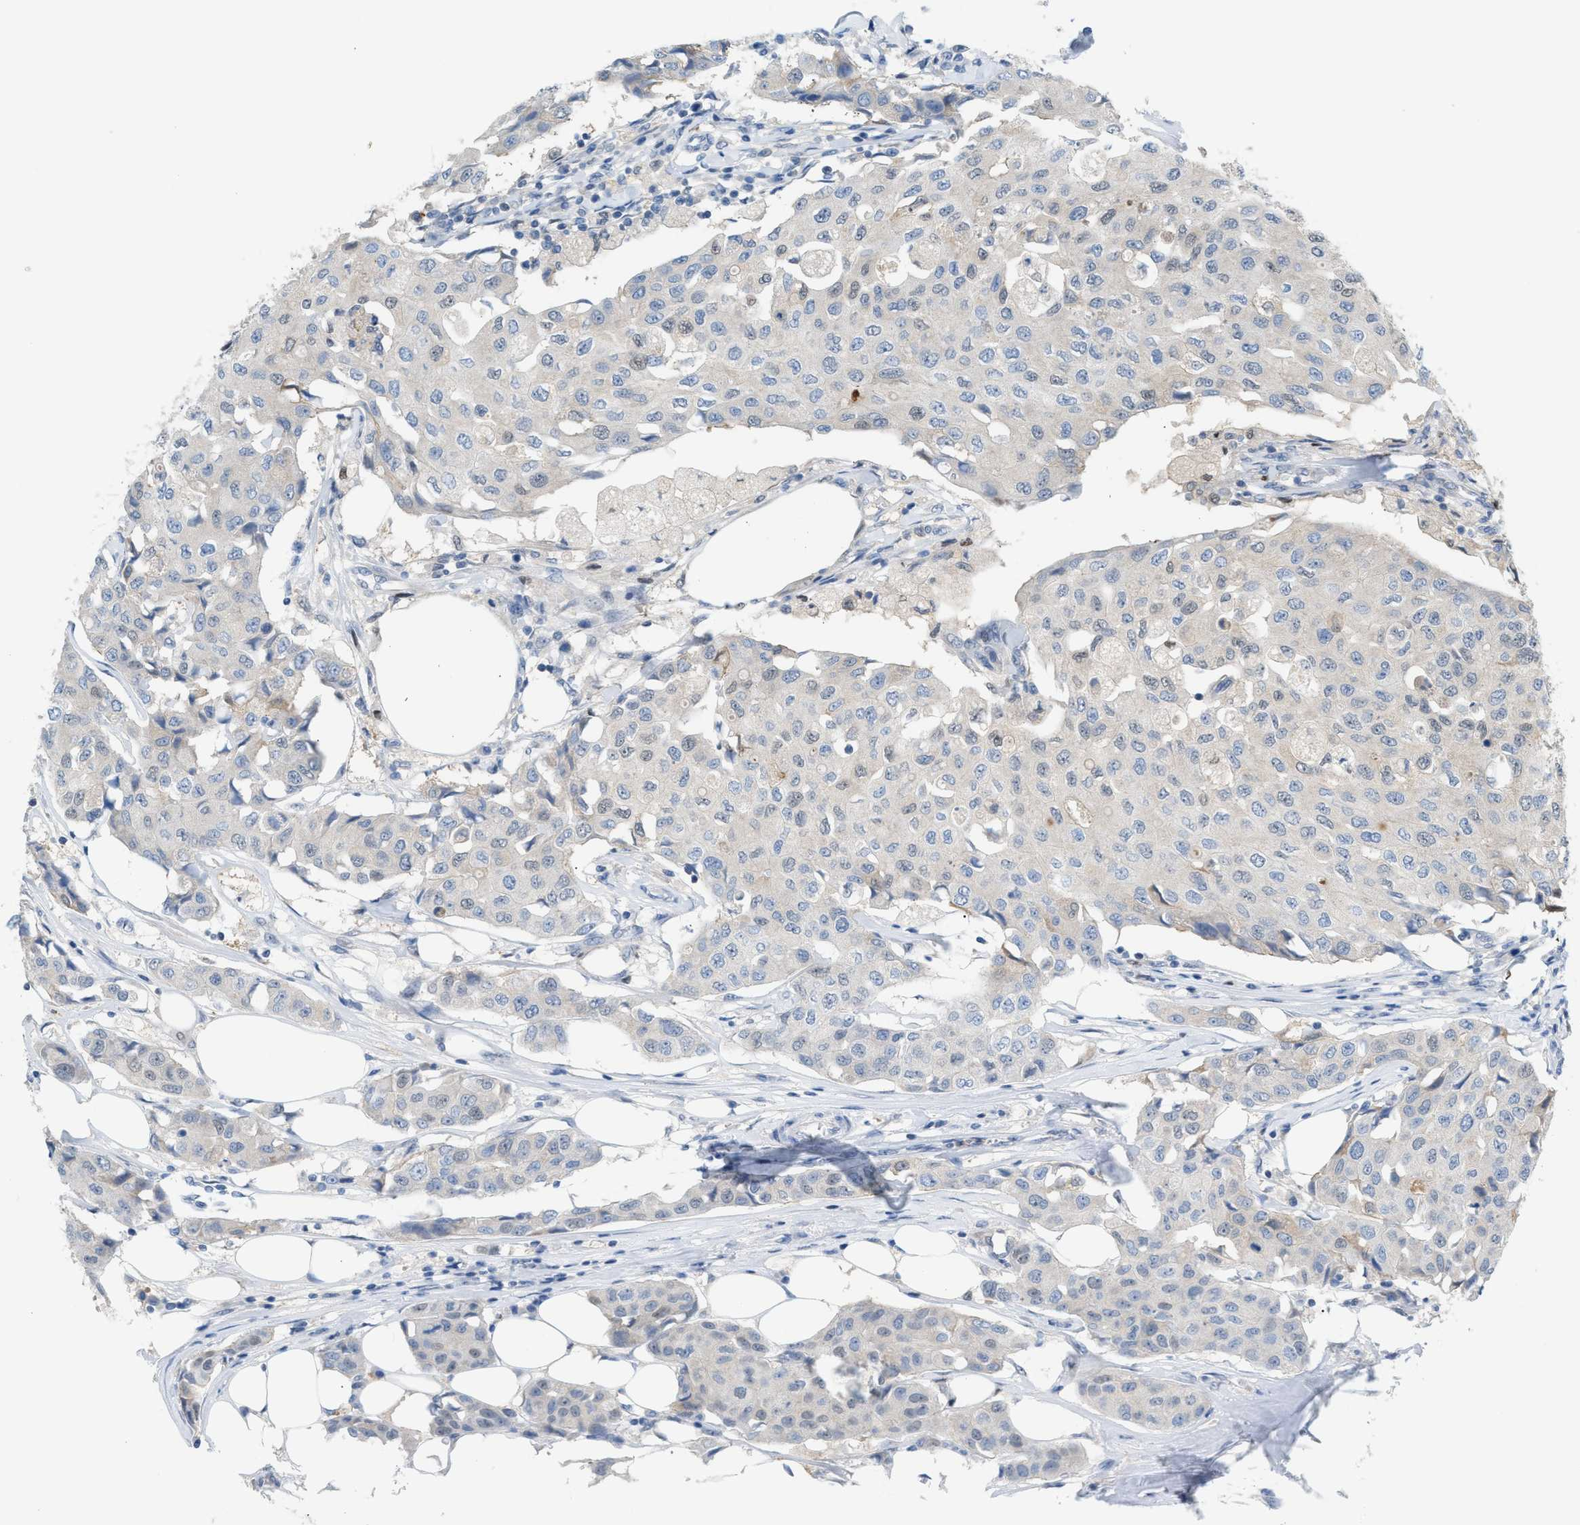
{"staining": {"intensity": "negative", "quantity": "none", "location": "none"}, "tissue": "breast cancer", "cell_type": "Tumor cells", "image_type": "cancer", "snomed": [{"axis": "morphology", "description": "Duct carcinoma"}, {"axis": "topography", "description": "Breast"}], "caption": "Immunohistochemistry photomicrograph of neoplastic tissue: human breast cancer stained with DAB (3,3'-diaminobenzidine) reveals no significant protein expression in tumor cells.", "gene": "PPM1D", "patient": {"sex": "female", "age": 80}}